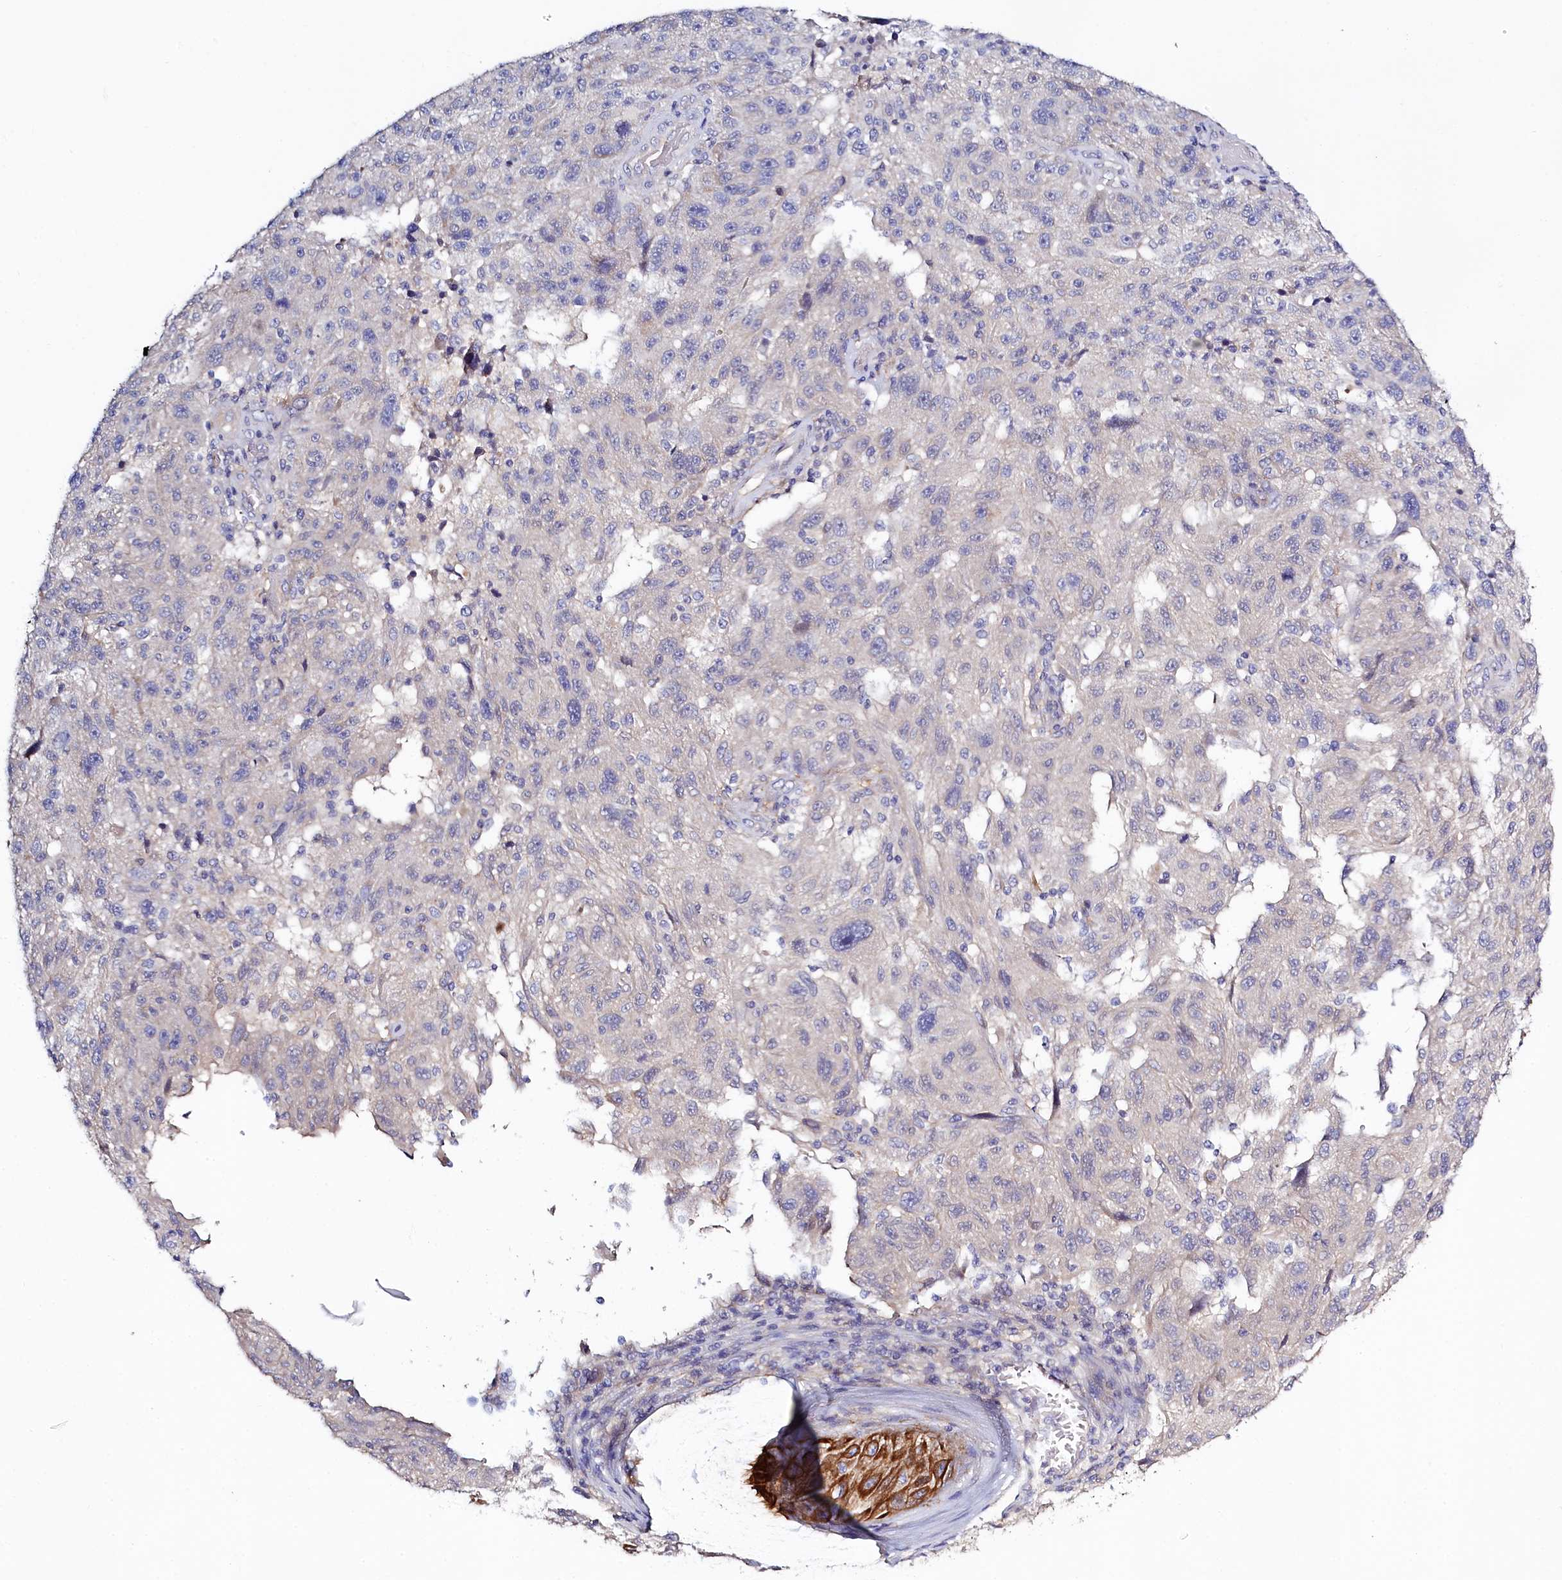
{"staining": {"intensity": "negative", "quantity": "none", "location": "none"}, "tissue": "melanoma", "cell_type": "Tumor cells", "image_type": "cancer", "snomed": [{"axis": "morphology", "description": "Malignant melanoma, NOS"}, {"axis": "topography", "description": "Skin"}], "caption": "High power microscopy histopathology image of an IHC image of melanoma, revealing no significant positivity in tumor cells.", "gene": "PDE6D", "patient": {"sex": "male", "age": 53}}